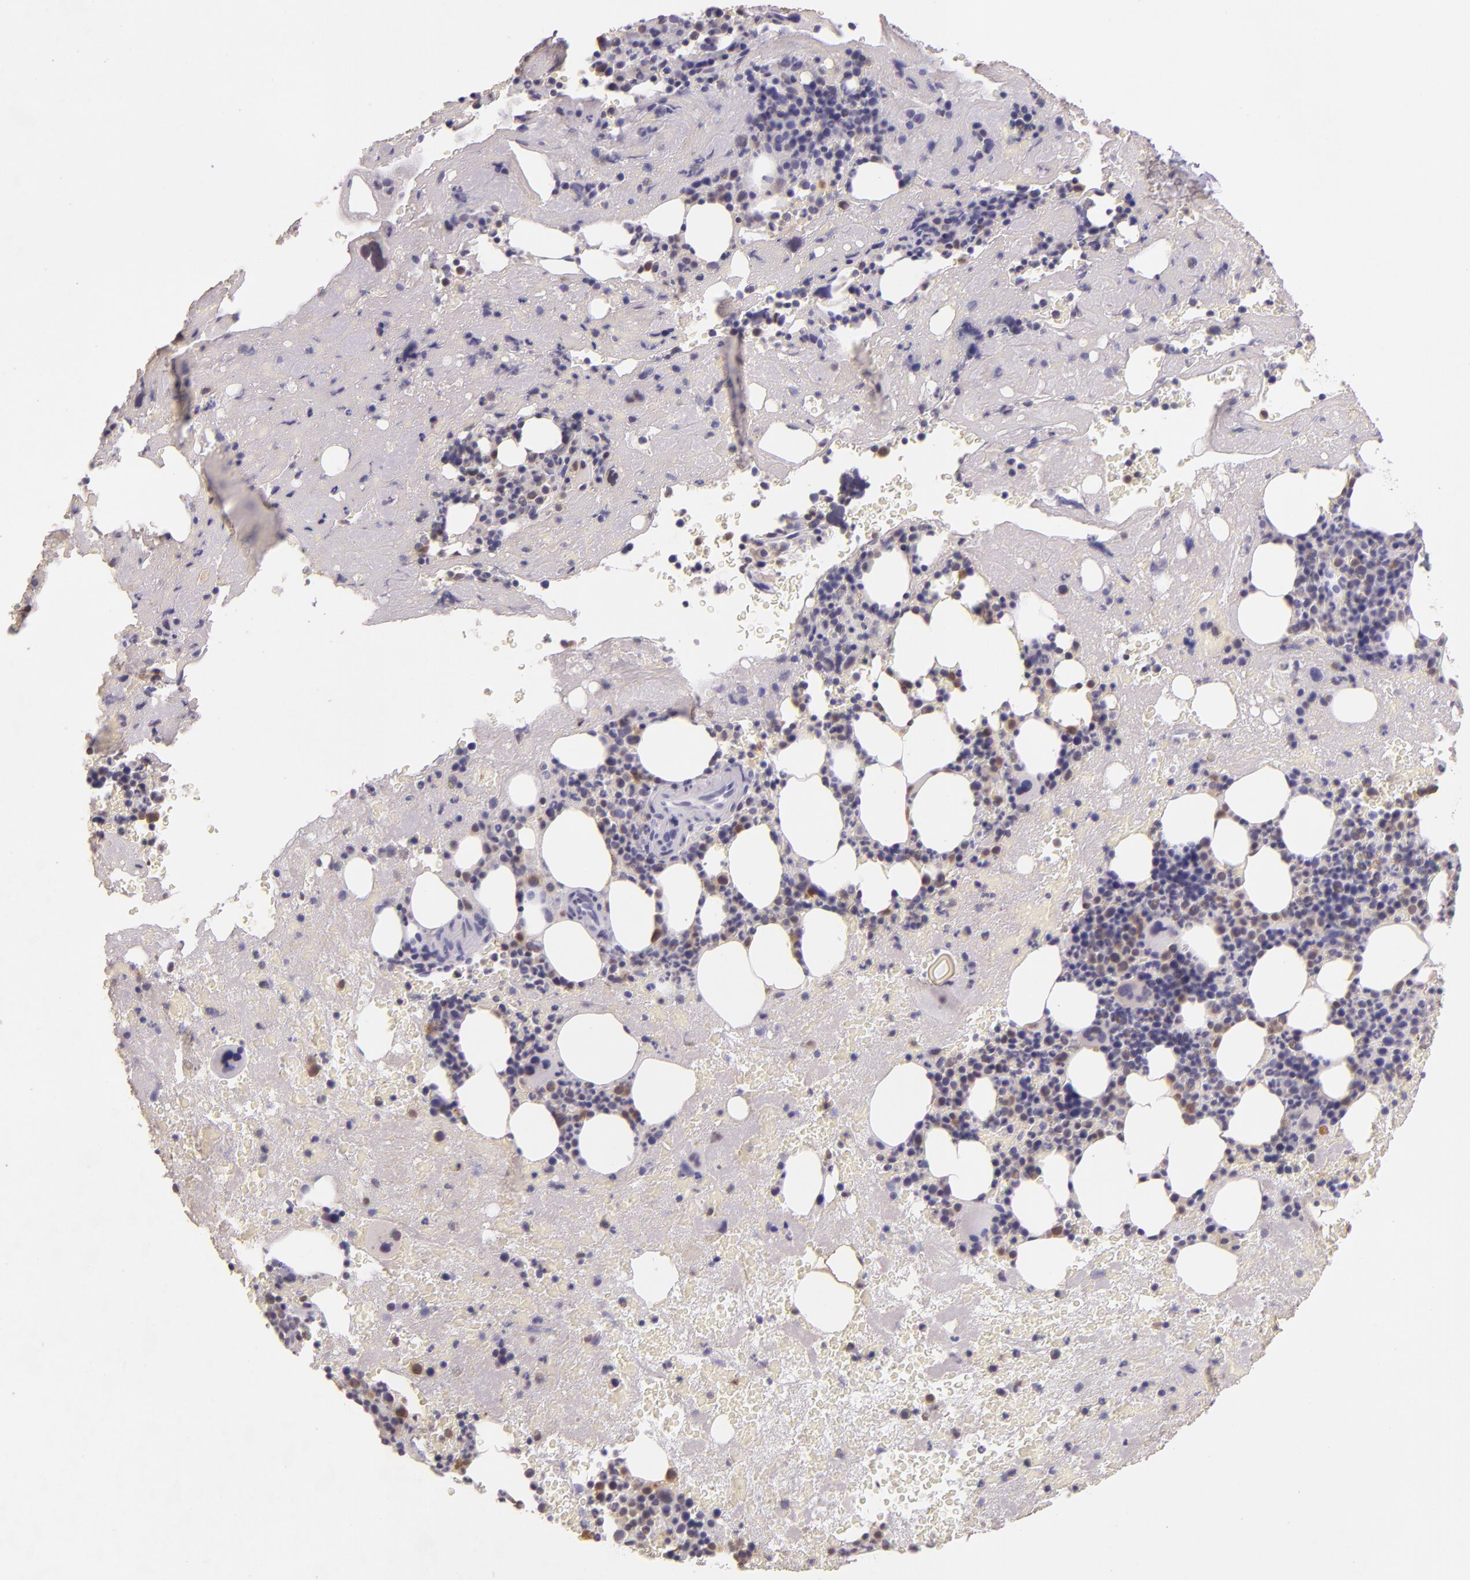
{"staining": {"intensity": "weak", "quantity": "<25%", "location": "cytoplasmic/membranous"}, "tissue": "bone marrow", "cell_type": "Hematopoietic cells", "image_type": "normal", "snomed": [{"axis": "morphology", "description": "Normal tissue, NOS"}, {"axis": "topography", "description": "Bone marrow"}], "caption": "Immunohistochemistry (IHC) image of benign bone marrow: human bone marrow stained with DAB (3,3'-diaminobenzidine) reveals no significant protein expression in hematopoietic cells.", "gene": "HSPA8", "patient": {"sex": "male", "age": 76}}